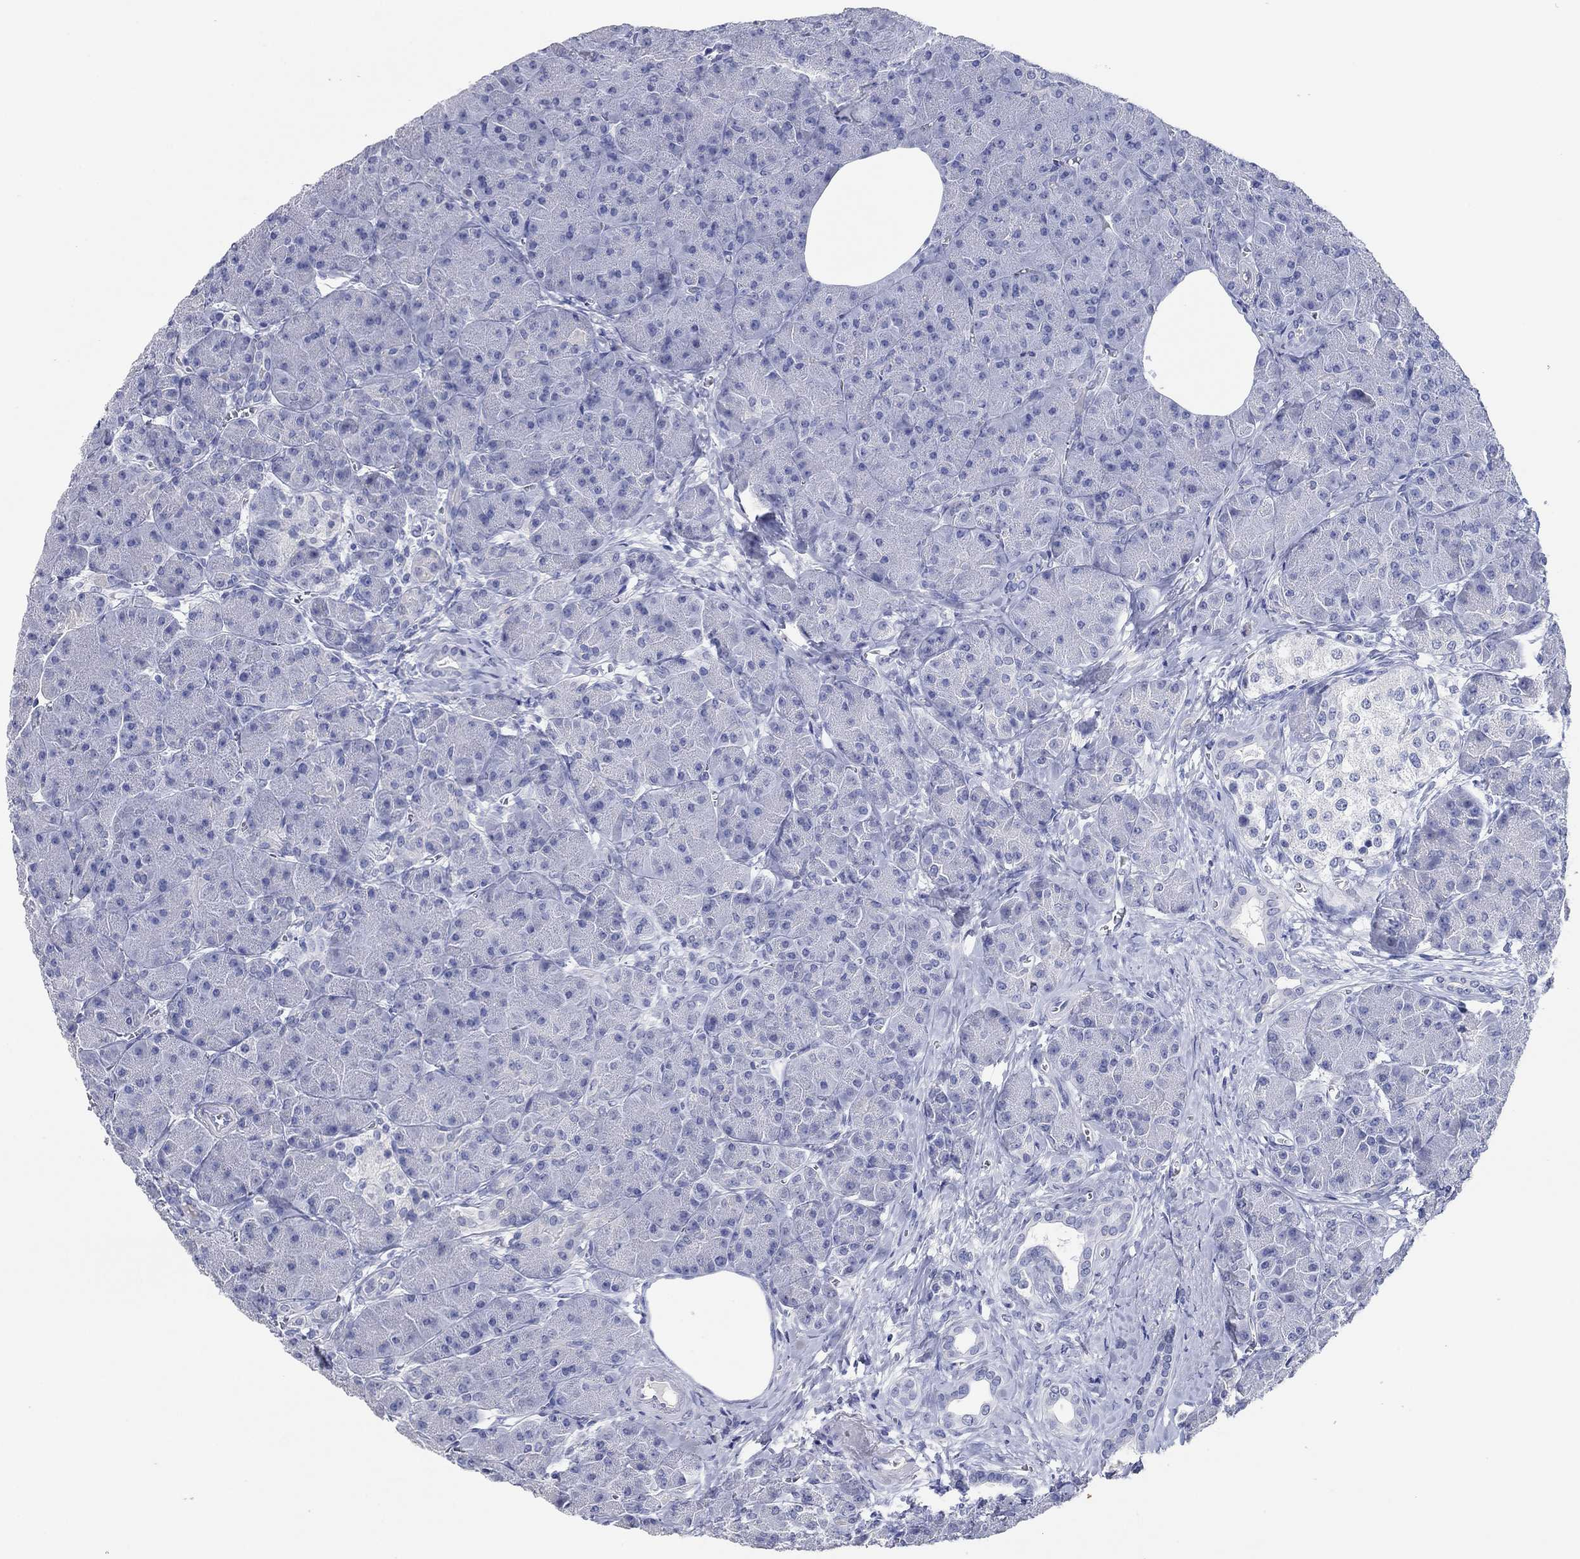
{"staining": {"intensity": "negative", "quantity": "none", "location": "none"}, "tissue": "pancreas", "cell_type": "Exocrine glandular cells", "image_type": "normal", "snomed": [{"axis": "morphology", "description": "Normal tissue, NOS"}, {"axis": "topography", "description": "Pancreas"}], "caption": "IHC of benign human pancreas displays no expression in exocrine glandular cells.", "gene": "POU5F1", "patient": {"sex": "male", "age": 61}}